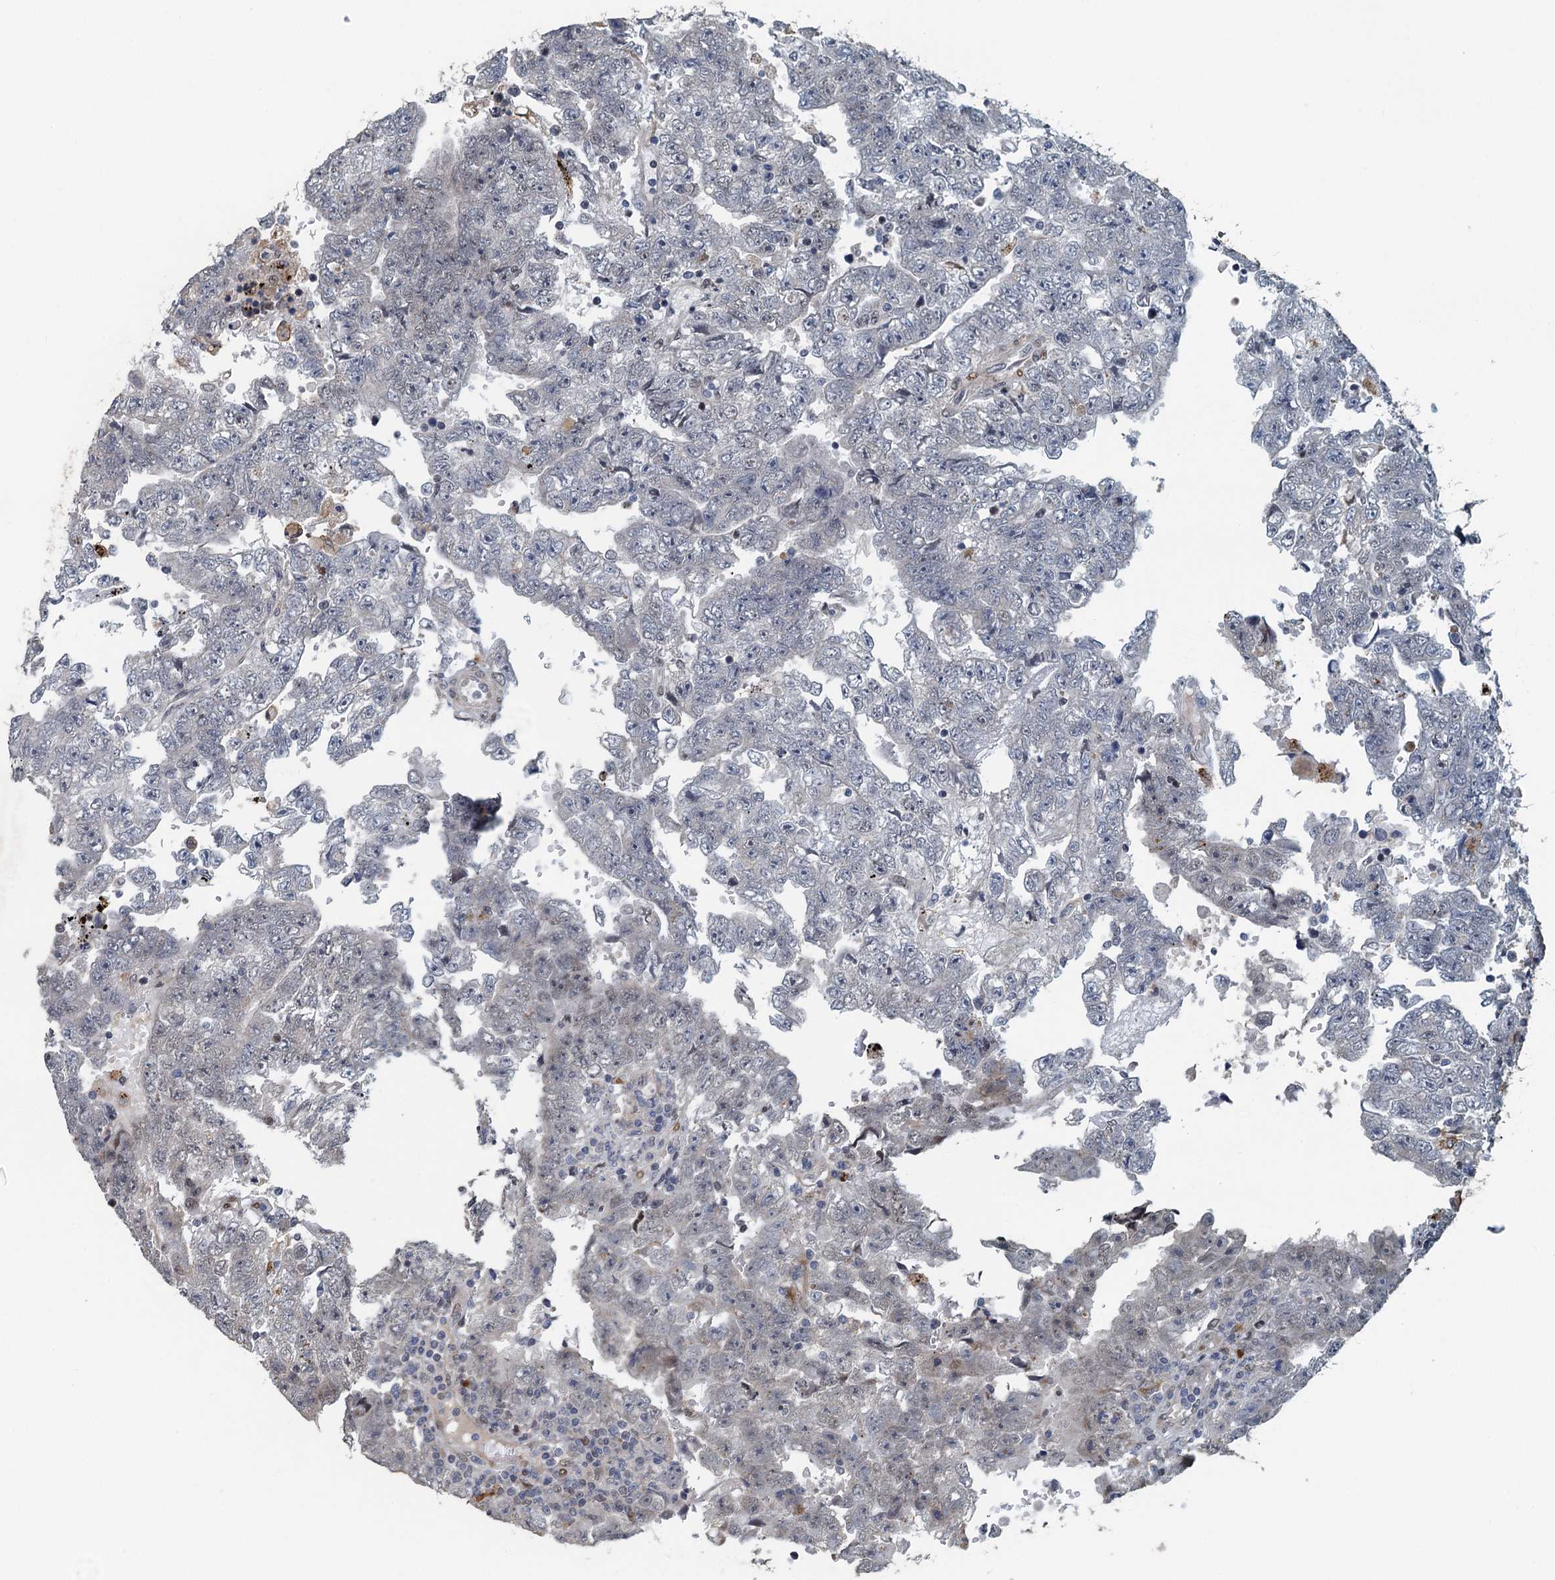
{"staining": {"intensity": "negative", "quantity": "none", "location": "none"}, "tissue": "testis cancer", "cell_type": "Tumor cells", "image_type": "cancer", "snomed": [{"axis": "morphology", "description": "Carcinoma, Embryonal, NOS"}, {"axis": "topography", "description": "Testis"}], "caption": "High power microscopy image of an immunohistochemistry micrograph of testis cancer (embryonal carcinoma), revealing no significant staining in tumor cells. The staining was performed using DAB to visualize the protein expression in brown, while the nuclei were stained in blue with hematoxylin (Magnification: 20x).", "gene": "AGRN", "patient": {"sex": "male", "age": 25}}